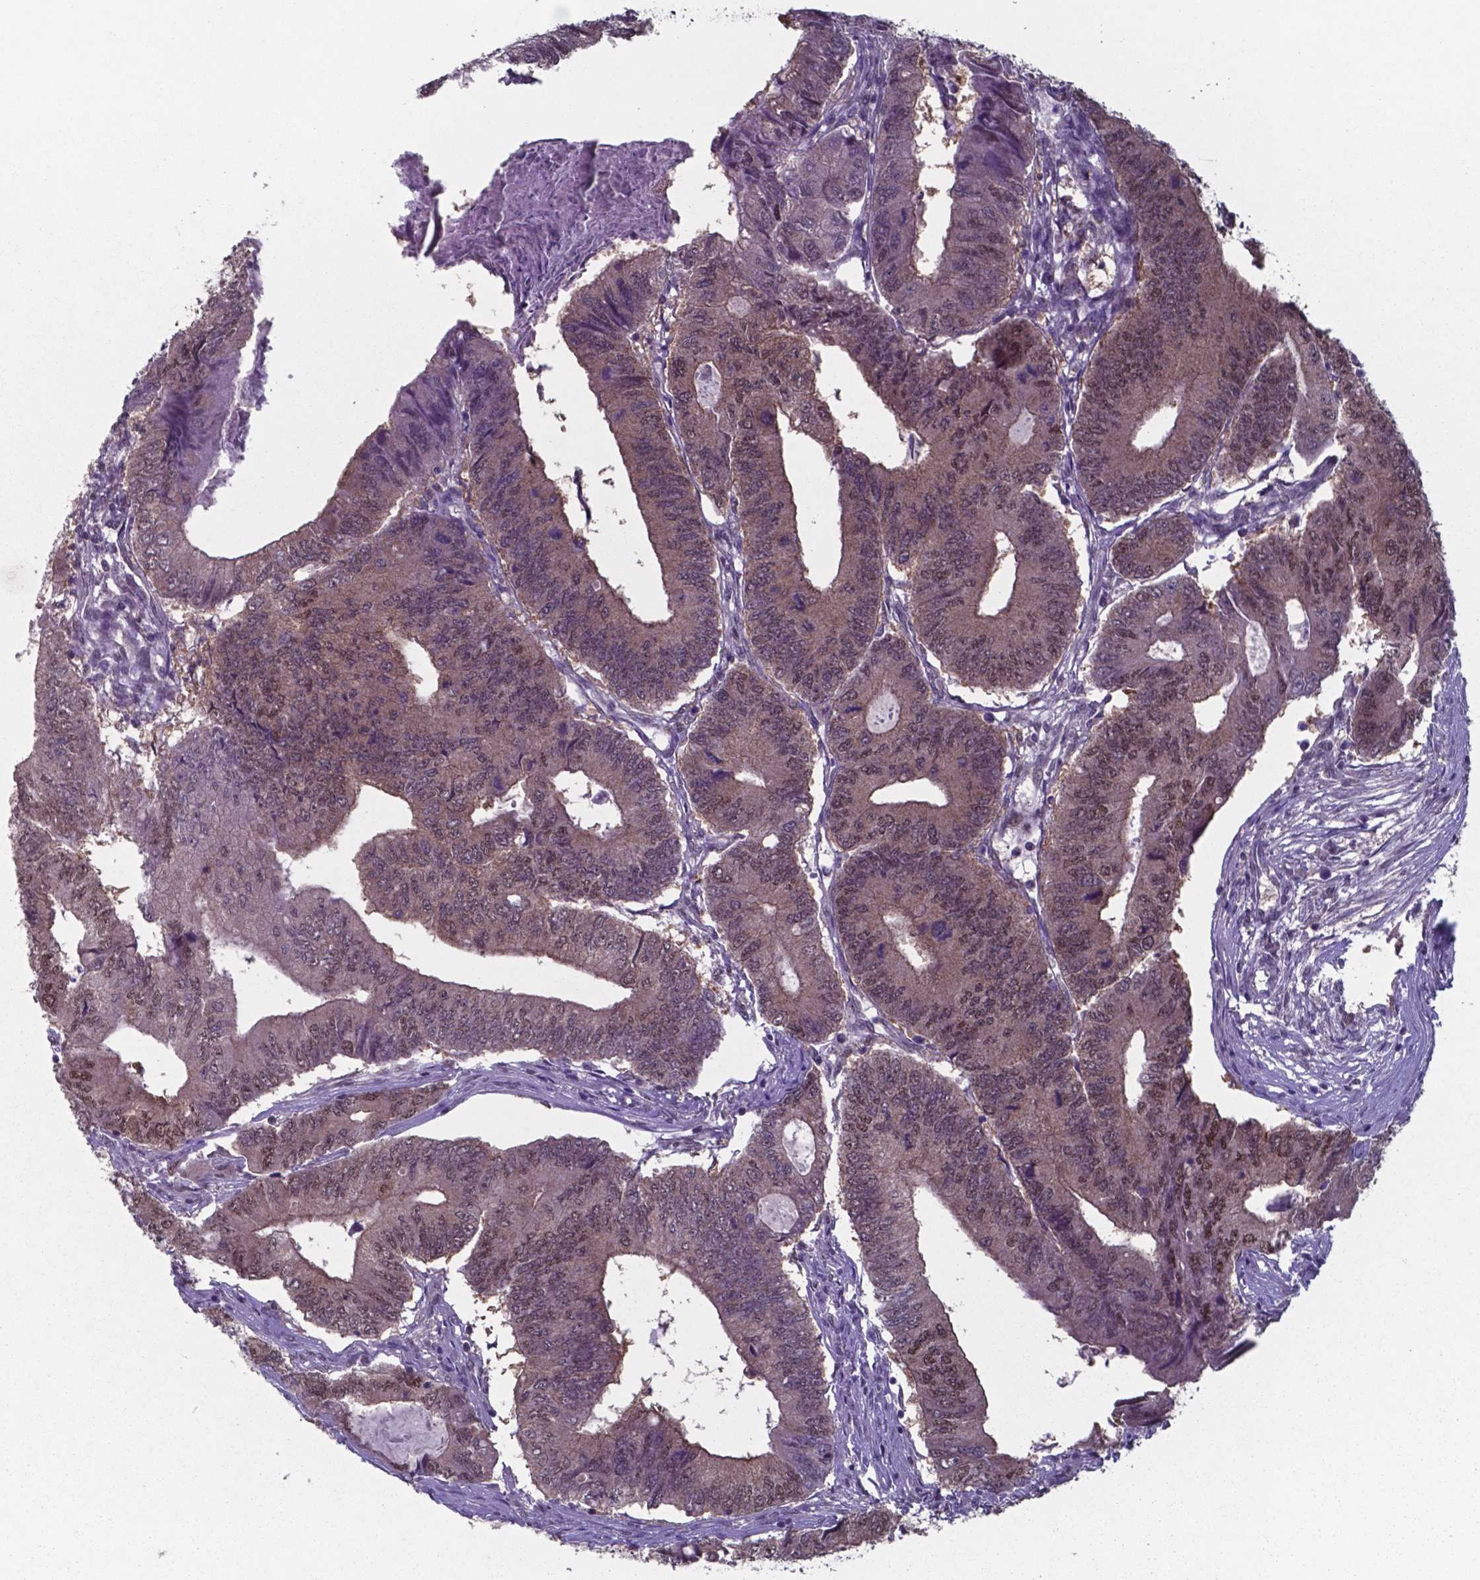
{"staining": {"intensity": "moderate", "quantity": "25%-75%", "location": "cytoplasmic/membranous,nuclear"}, "tissue": "colorectal cancer", "cell_type": "Tumor cells", "image_type": "cancer", "snomed": [{"axis": "morphology", "description": "Adenocarcinoma, NOS"}, {"axis": "topography", "description": "Colon"}], "caption": "A photomicrograph of colorectal cancer (adenocarcinoma) stained for a protein demonstrates moderate cytoplasmic/membranous and nuclear brown staining in tumor cells. (DAB (3,3'-diaminobenzidine) = brown stain, brightfield microscopy at high magnification).", "gene": "UBA1", "patient": {"sex": "male", "age": 53}}